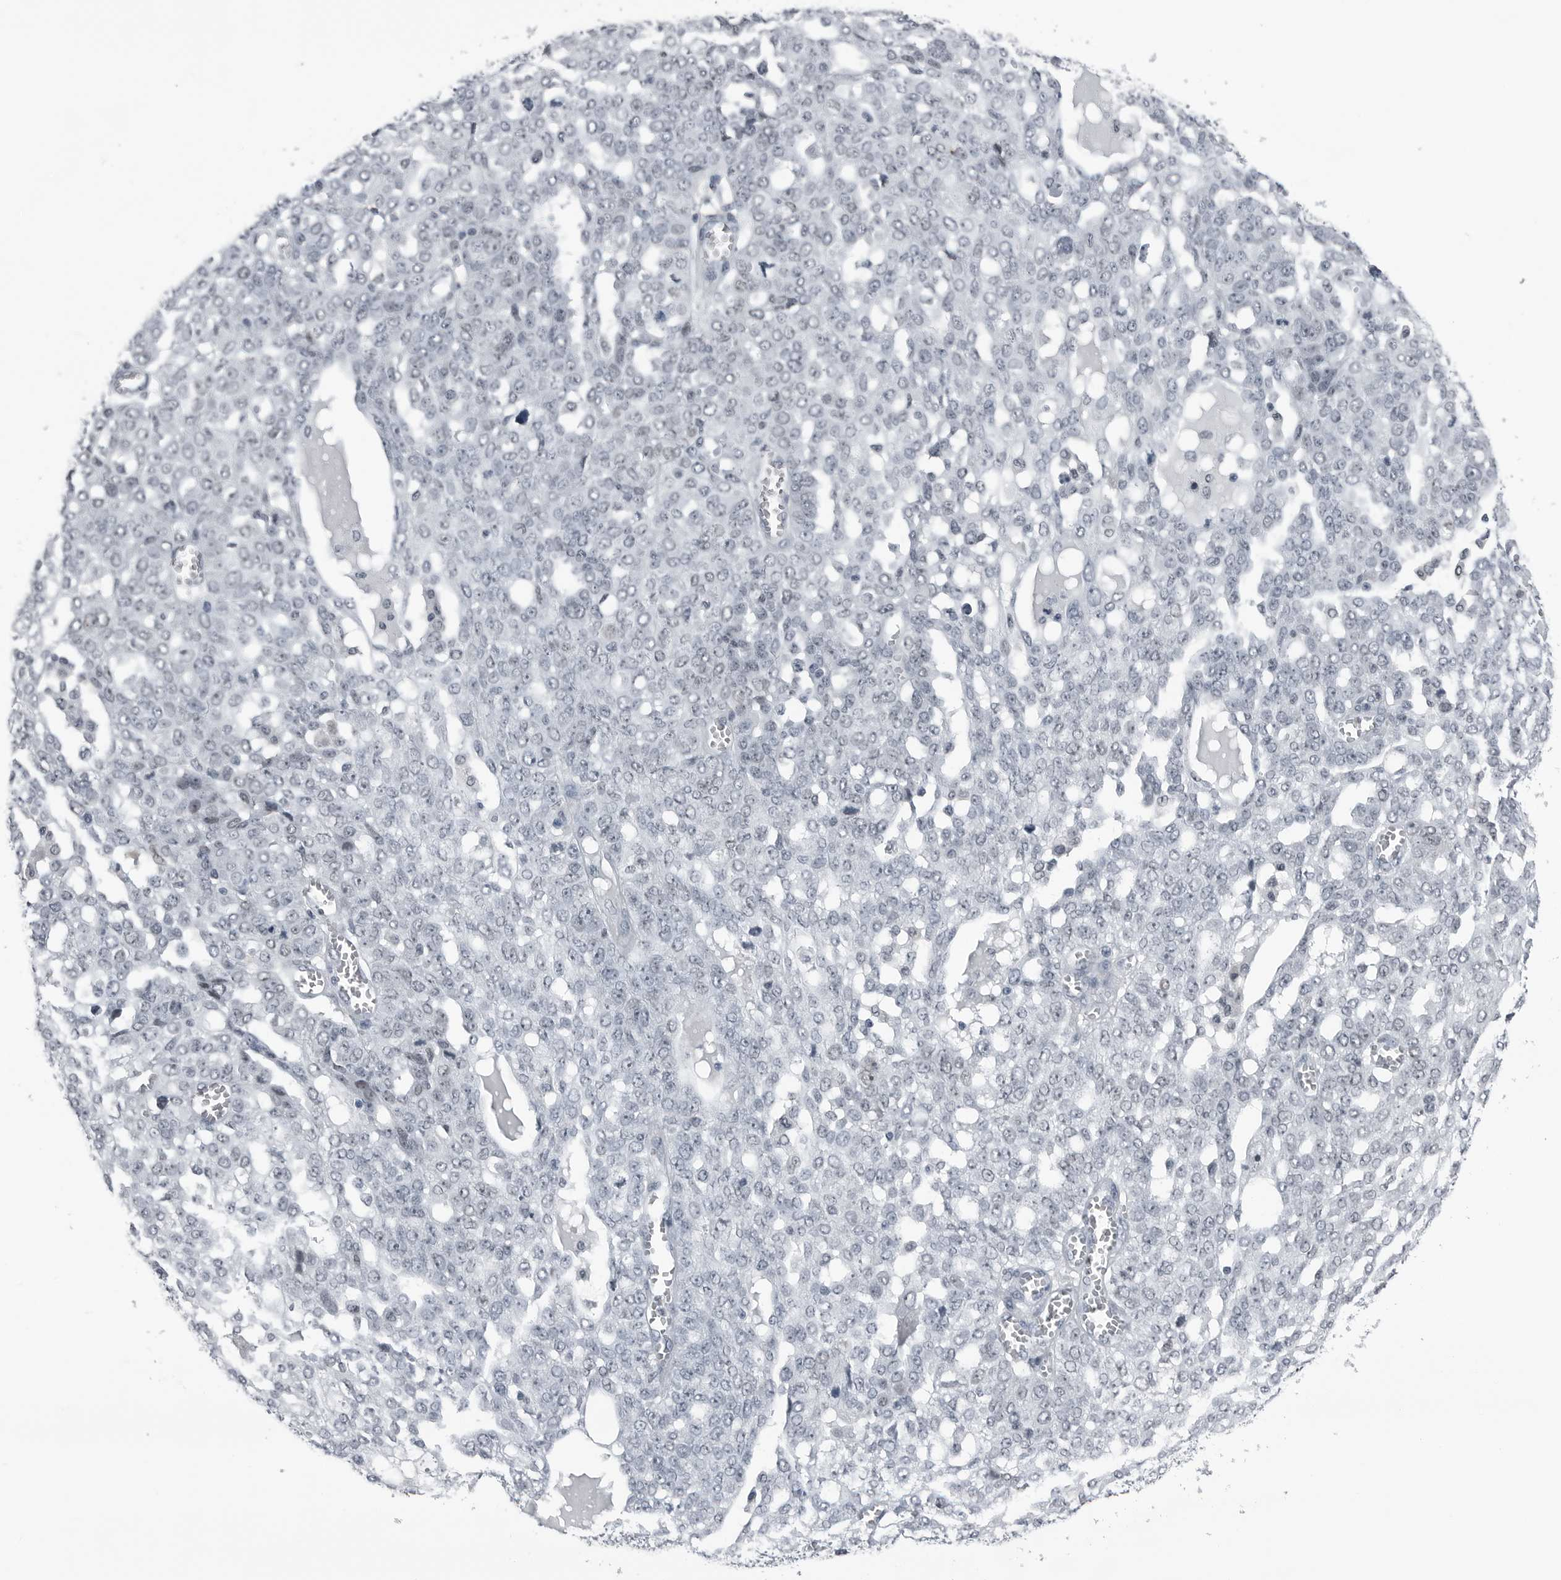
{"staining": {"intensity": "negative", "quantity": "none", "location": "none"}, "tissue": "ovarian cancer", "cell_type": "Tumor cells", "image_type": "cancer", "snomed": [{"axis": "morphology", "description": "Cystadenocarcinoma, serous, NOS"}, {"axis": "topography", "description": "Soft tissue"}, {"axis": "topography", "description": "Ovary"}], "caption": "Micrograph shows no protein expression in tumor cells of ovarian serous cystadenocarcinoma tissue.", "gene": "AKR1A1", "patient": {"sex": "female", "age": 57}}